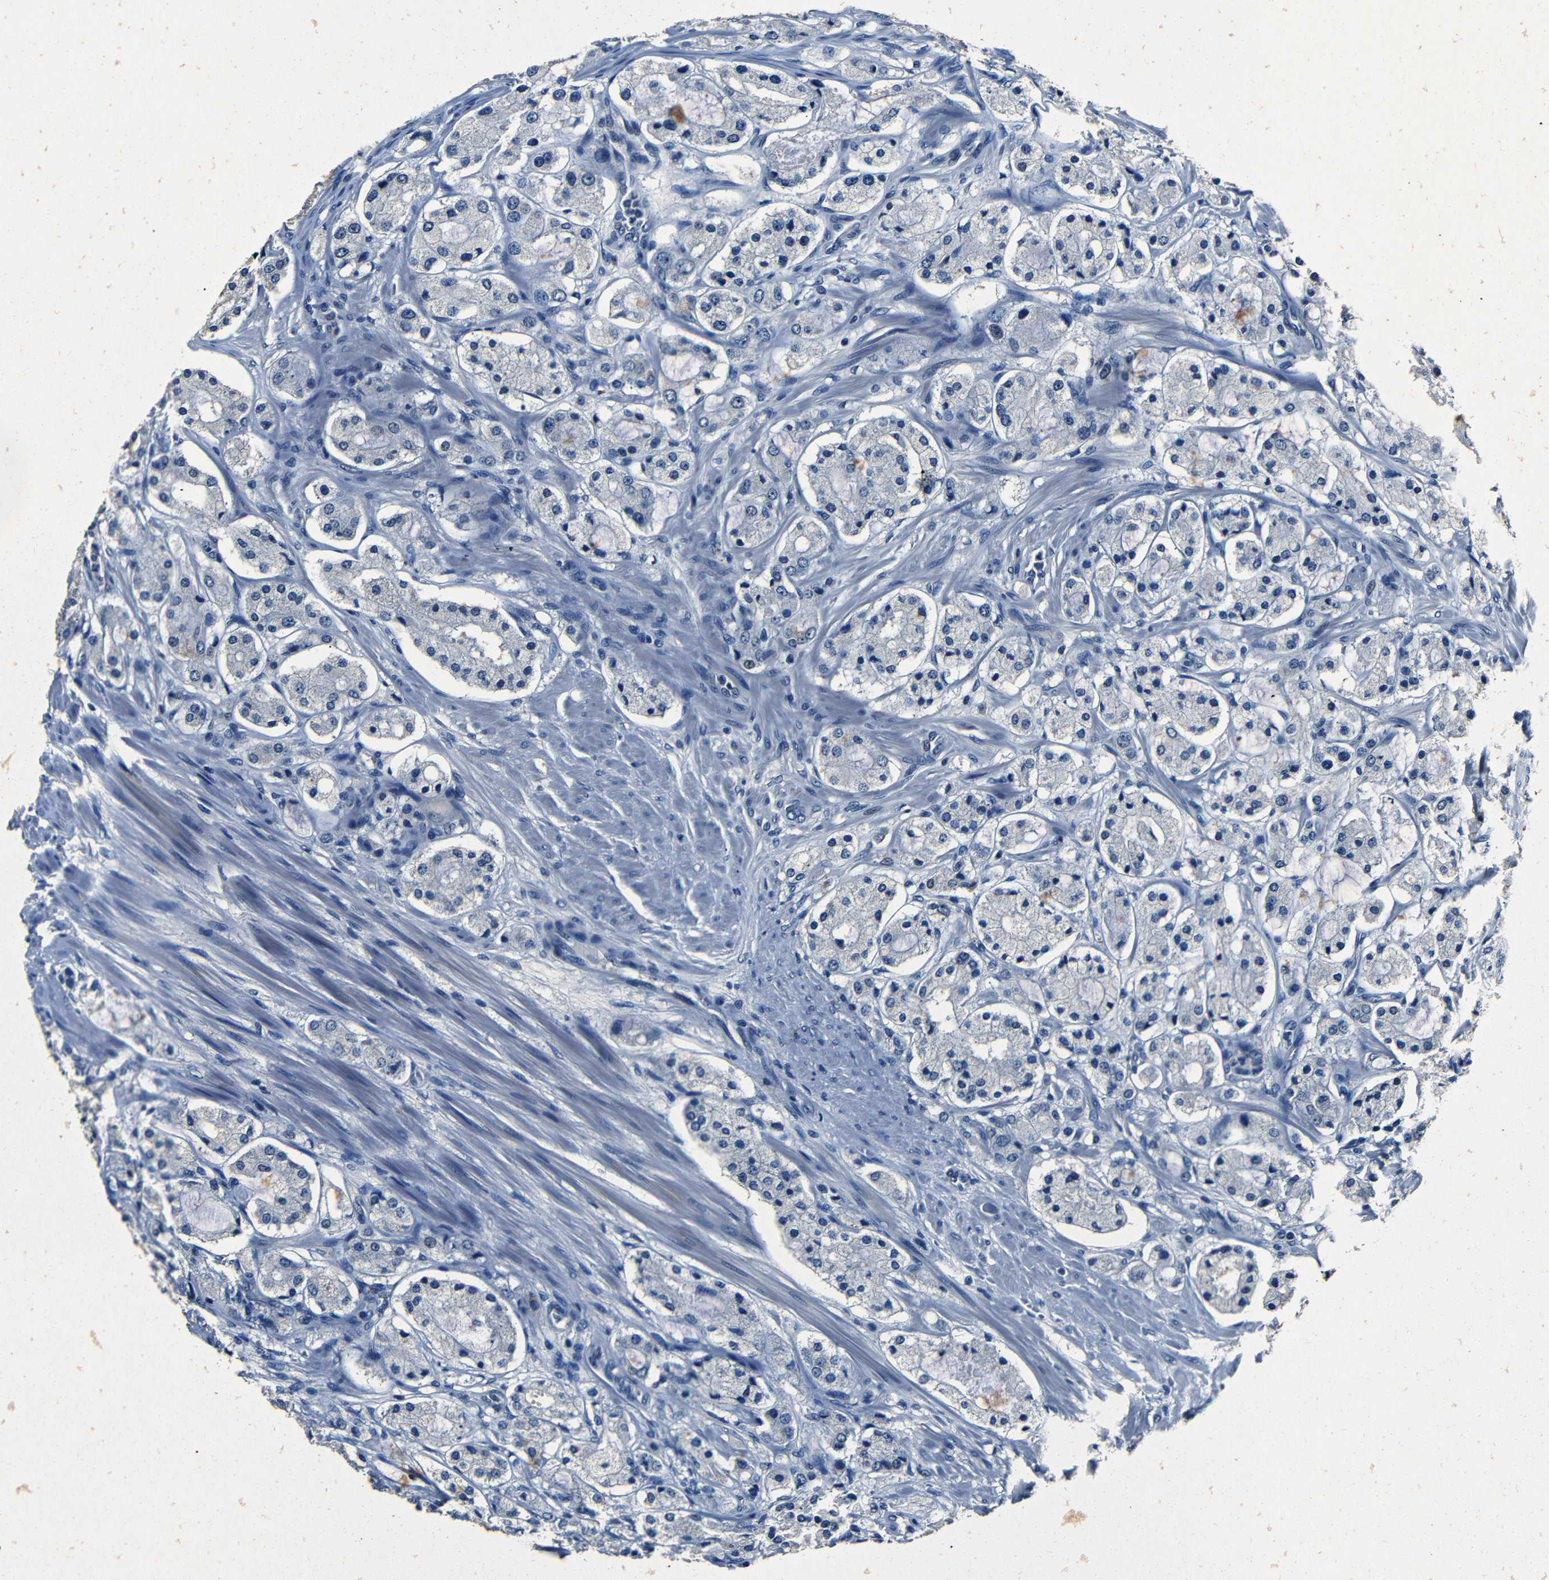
{"staining": {"intensity": "negative", "quantity": "none", "location": "none"}, "tissue": "prostate cancer", "cell_type": "Tumor cells", "image_type": "cancer", "snomed": [{"axis": "morphology", "description": "Adenocarcinoma, High grade"}, {"axis": "topography", "description": "Prostate"}], "caption": "The image exhibits no staining of tumor cells in prostate cancer (adenocarcinoma (high-grade)).", "gene": "NCMAP", "patient": {"sex": "male", "age": 65}}